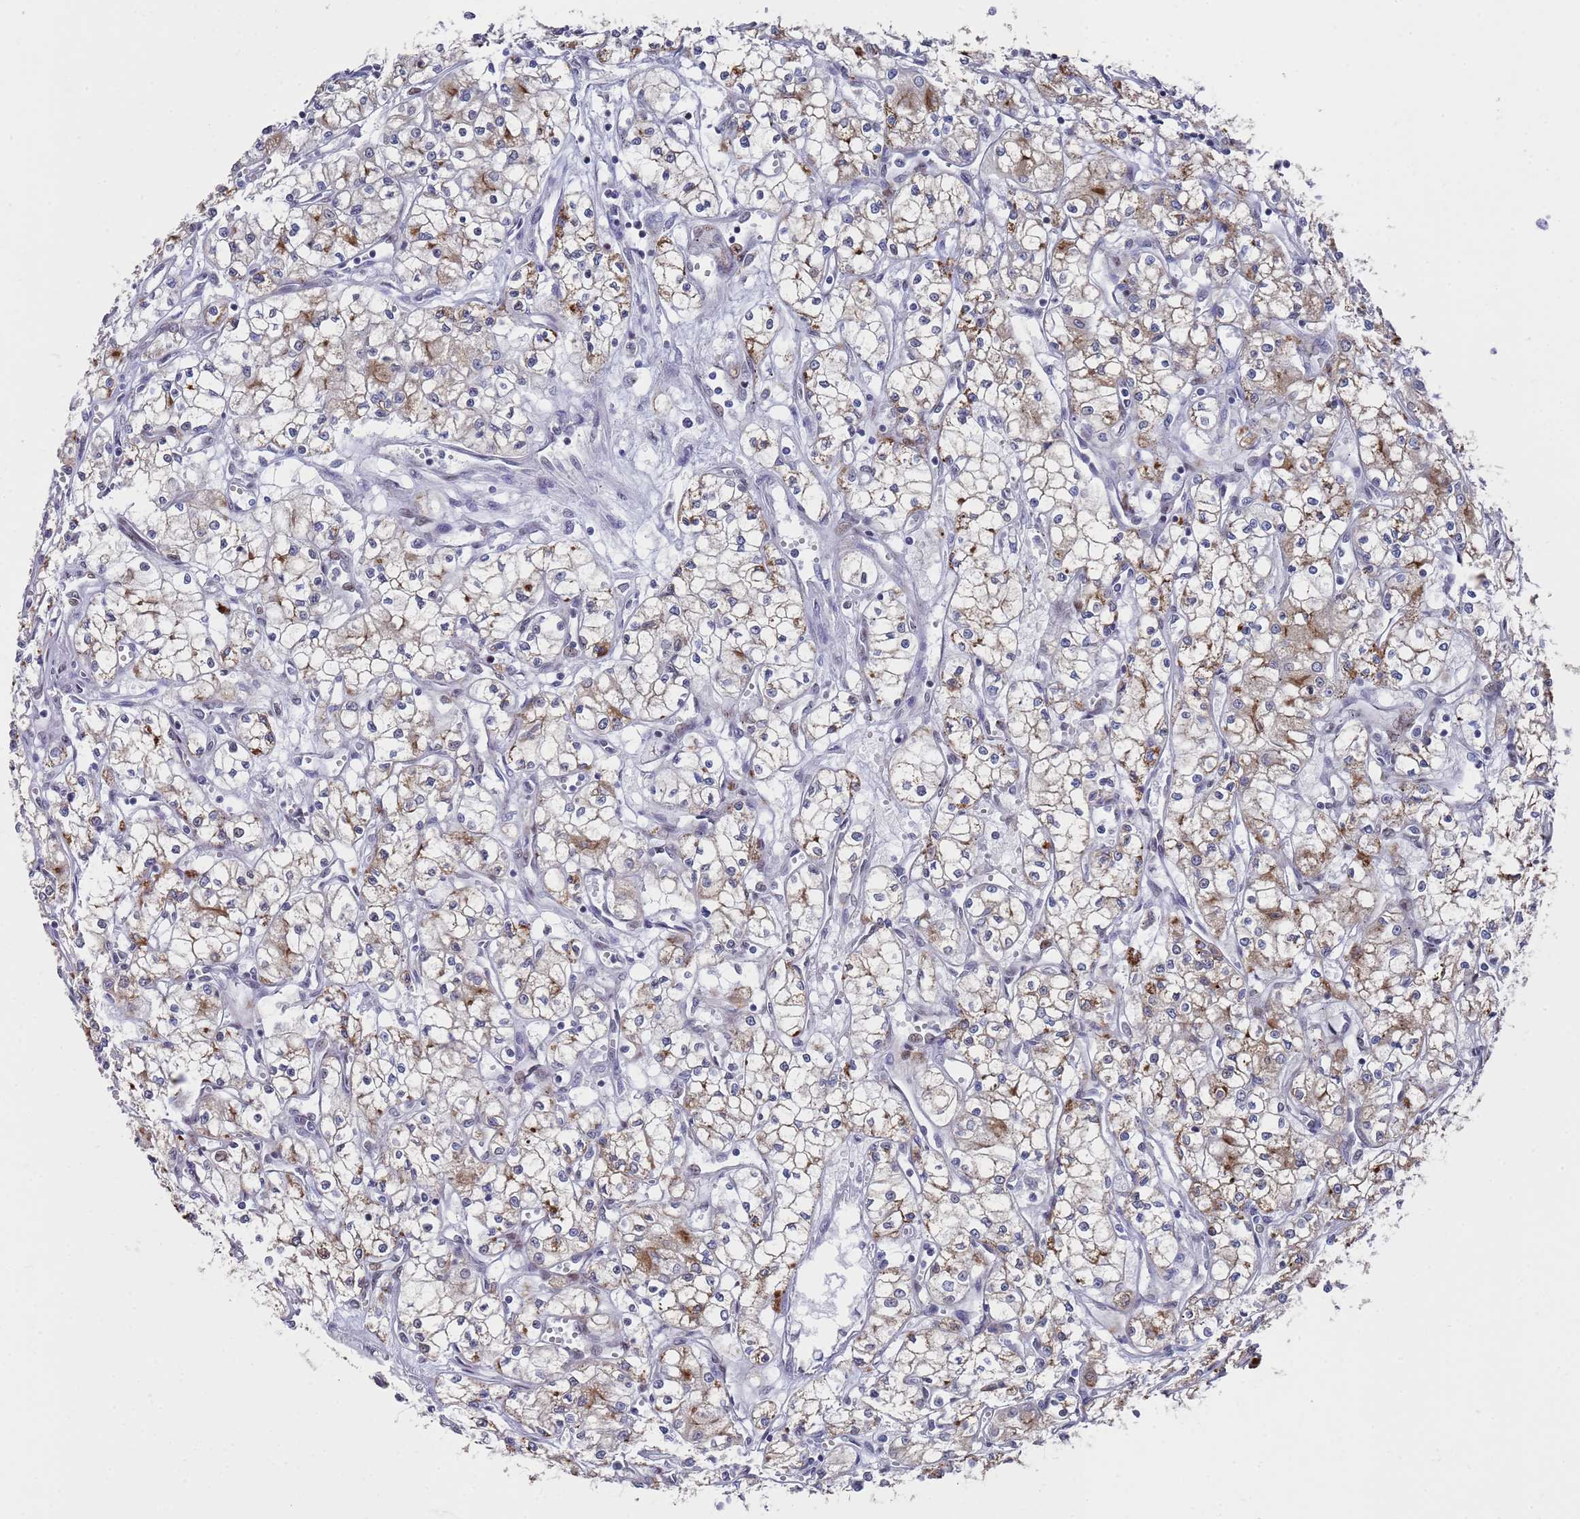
{"staining": {"intensity": "moderate", "quantity": "25%-75%", "location": "cytoplasmic/membranous"}, "tissue": "renal cancer", "cell_type": "Tumor cells", "image_type": "cancer", "snomed": [{"axis": "morphology", "description": "Adenocarcinoma, NOS"}, {"axis": "topography", "description": "Kidney"}], "caption": "A brown stain shows moderate cytoplasmic/membranous staining of a protein in adenocarcinoma (renal) tumor cells.", "gene": "COPS6", "patient": {"sex": "male", "age": 59}}